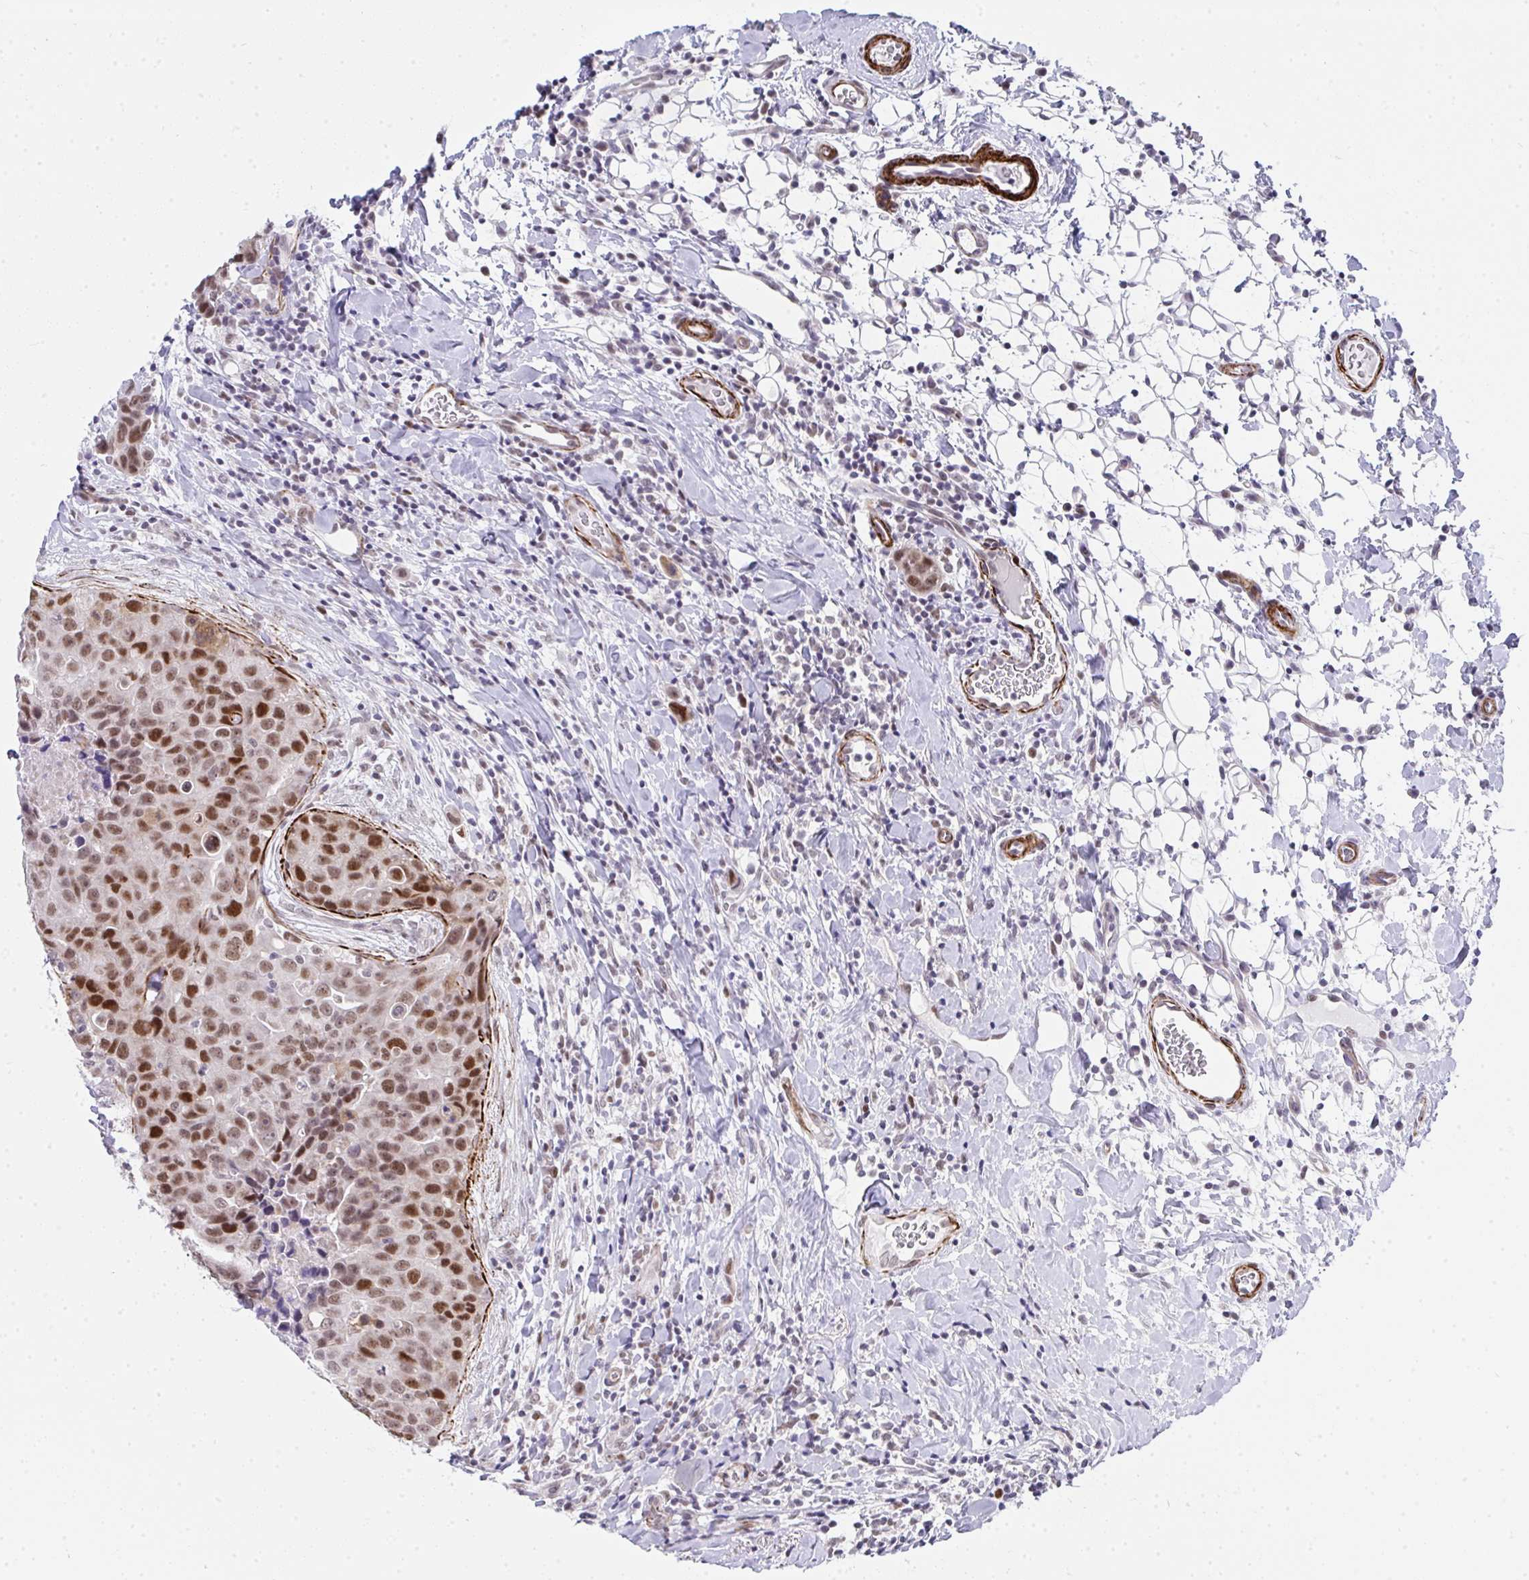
{"staining": {"intensity": "moderate", "quantity": ">75%", "location": "nuclear"}, "tissue": "breast cancer", "cell_type": "Tumor cells", "image_type": "cancer", "snomed": [{"axis": "morphology", "description": "Duct carcinoma"}, {"axis": "topography", "description": "Breast"}], "caption": "Breast infiltrating ductal carcinoma stained with a protein marker shows moderate staining in tumor cells.", "gene": "GINS2", "patient": {"sex": "female", "age": 24}}